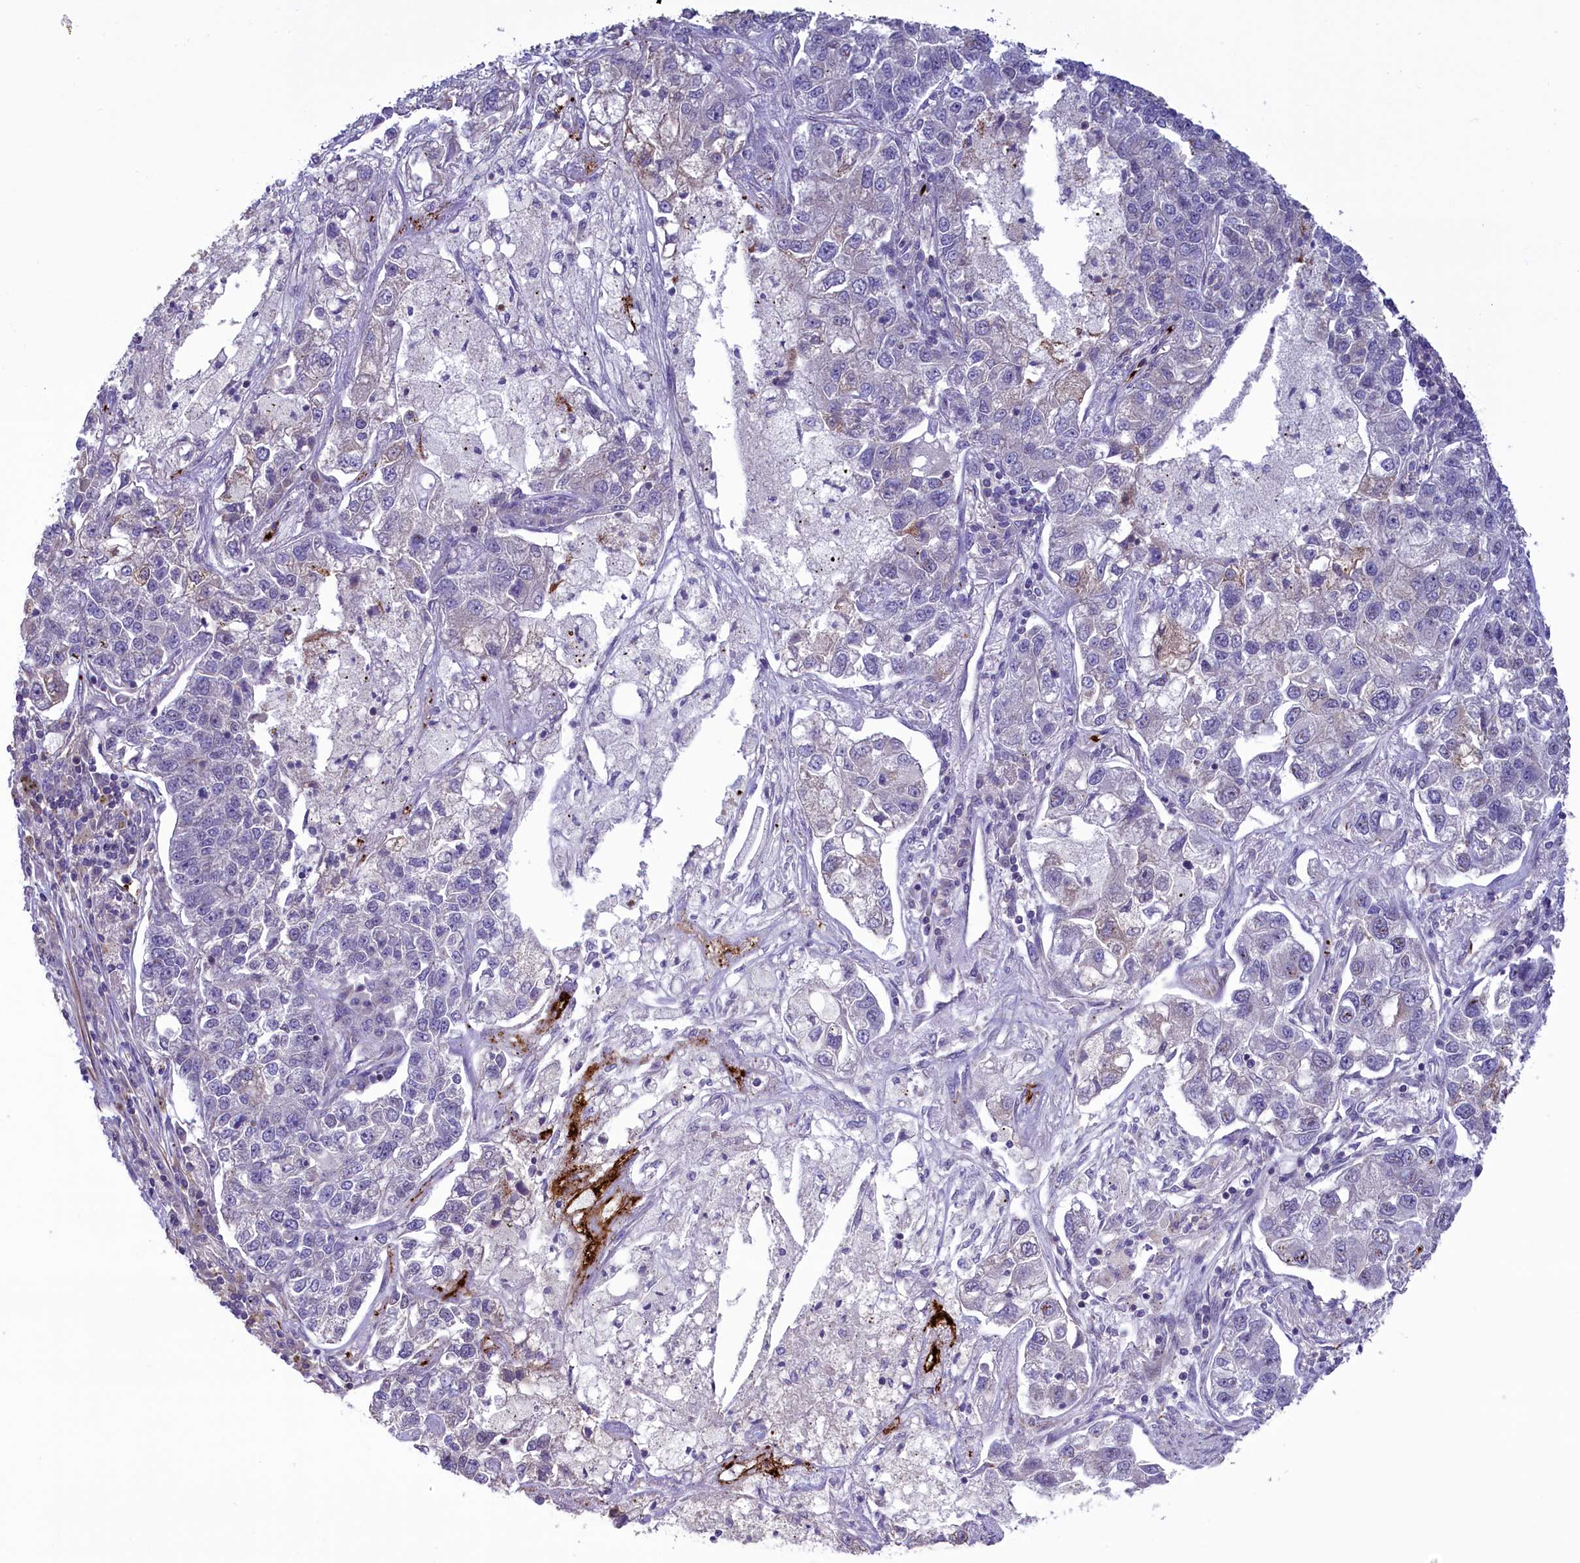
{"staining": {"intensity": "negative", "quantity": "none", "location": "none"}, "tissue": "lung cancer", "cell_type": "Tumor cells", "image_type": "cancer", "snomed": [{"axis": "morphology", "description": "Adenocarcinoma, NOS"}, {"axis": "topography", "description": "Lung"}], "caption": "Immunohistochemistry image of neoplastic tissue: human lung adenocarcinoma stained with DAB reveals no significant protein positivity in tumor cells.", "gene": "HEATR3", "patient": {"sex": "male", "age": 49}}